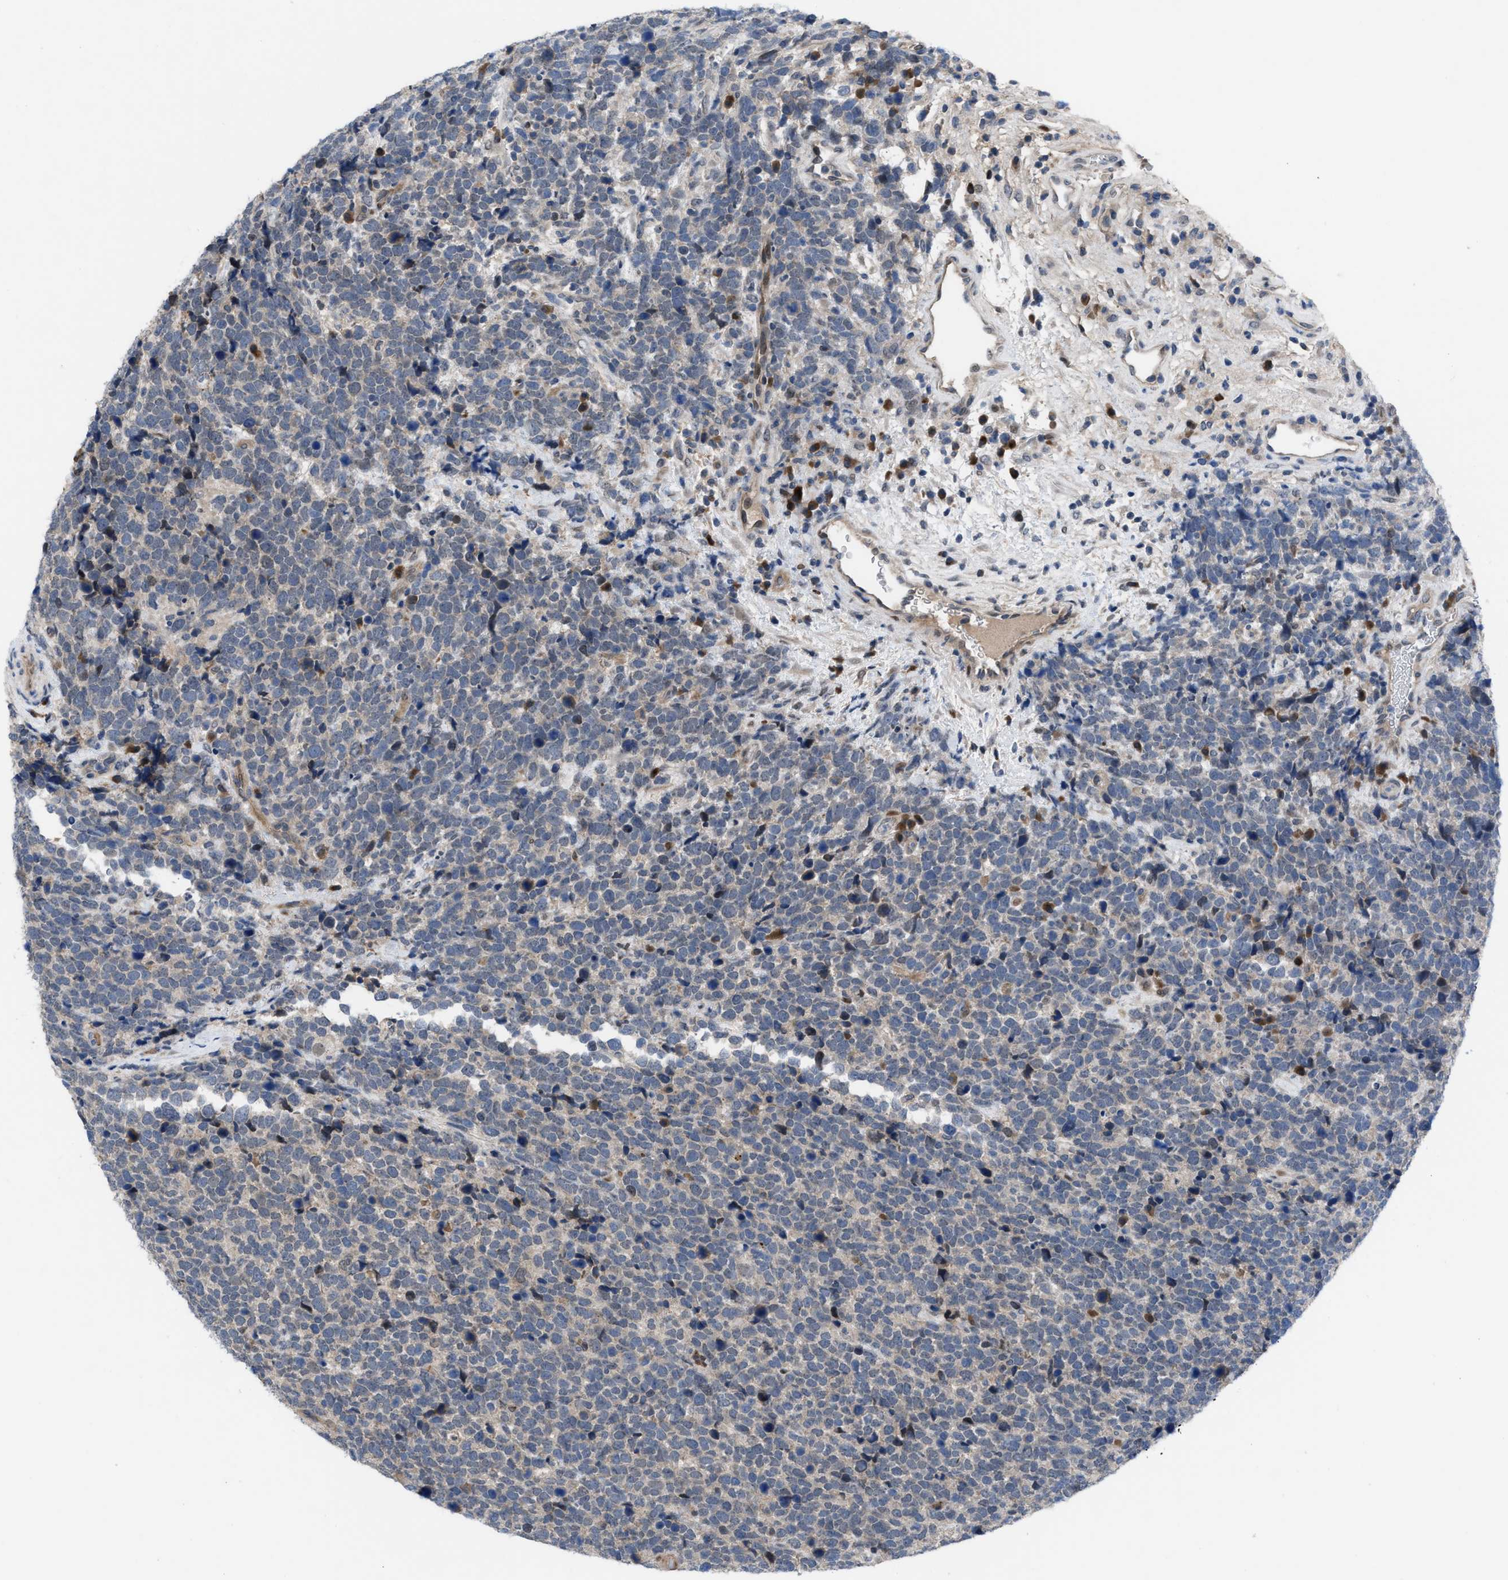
{"staining": {"intensity": "negative", "quantity": "none", "location": "none"}, "tissue": "urothelial cancer", "cell_type": "Tumor cells", "image_type": "cancer", "snomed": [{"axis": "morphology", "description": "Urothelial carcinoma, High grade"}, {"axis": "topography", "description": "Urinary bladder"}], "caption": "This histopathology image is of urothelial cancer stained with immunohistochemistry (IHC) to label a protein in brown with the nuclei are counter-stained blue. There is no expression in tumor cells. (Brightfield microscopy of DAB (3,3'-diaminobenzidine) immunohistochemistry (IHC) at high magnification).", "gene": "IL17RE", "patient": {"sex": "female", "age": 82}}